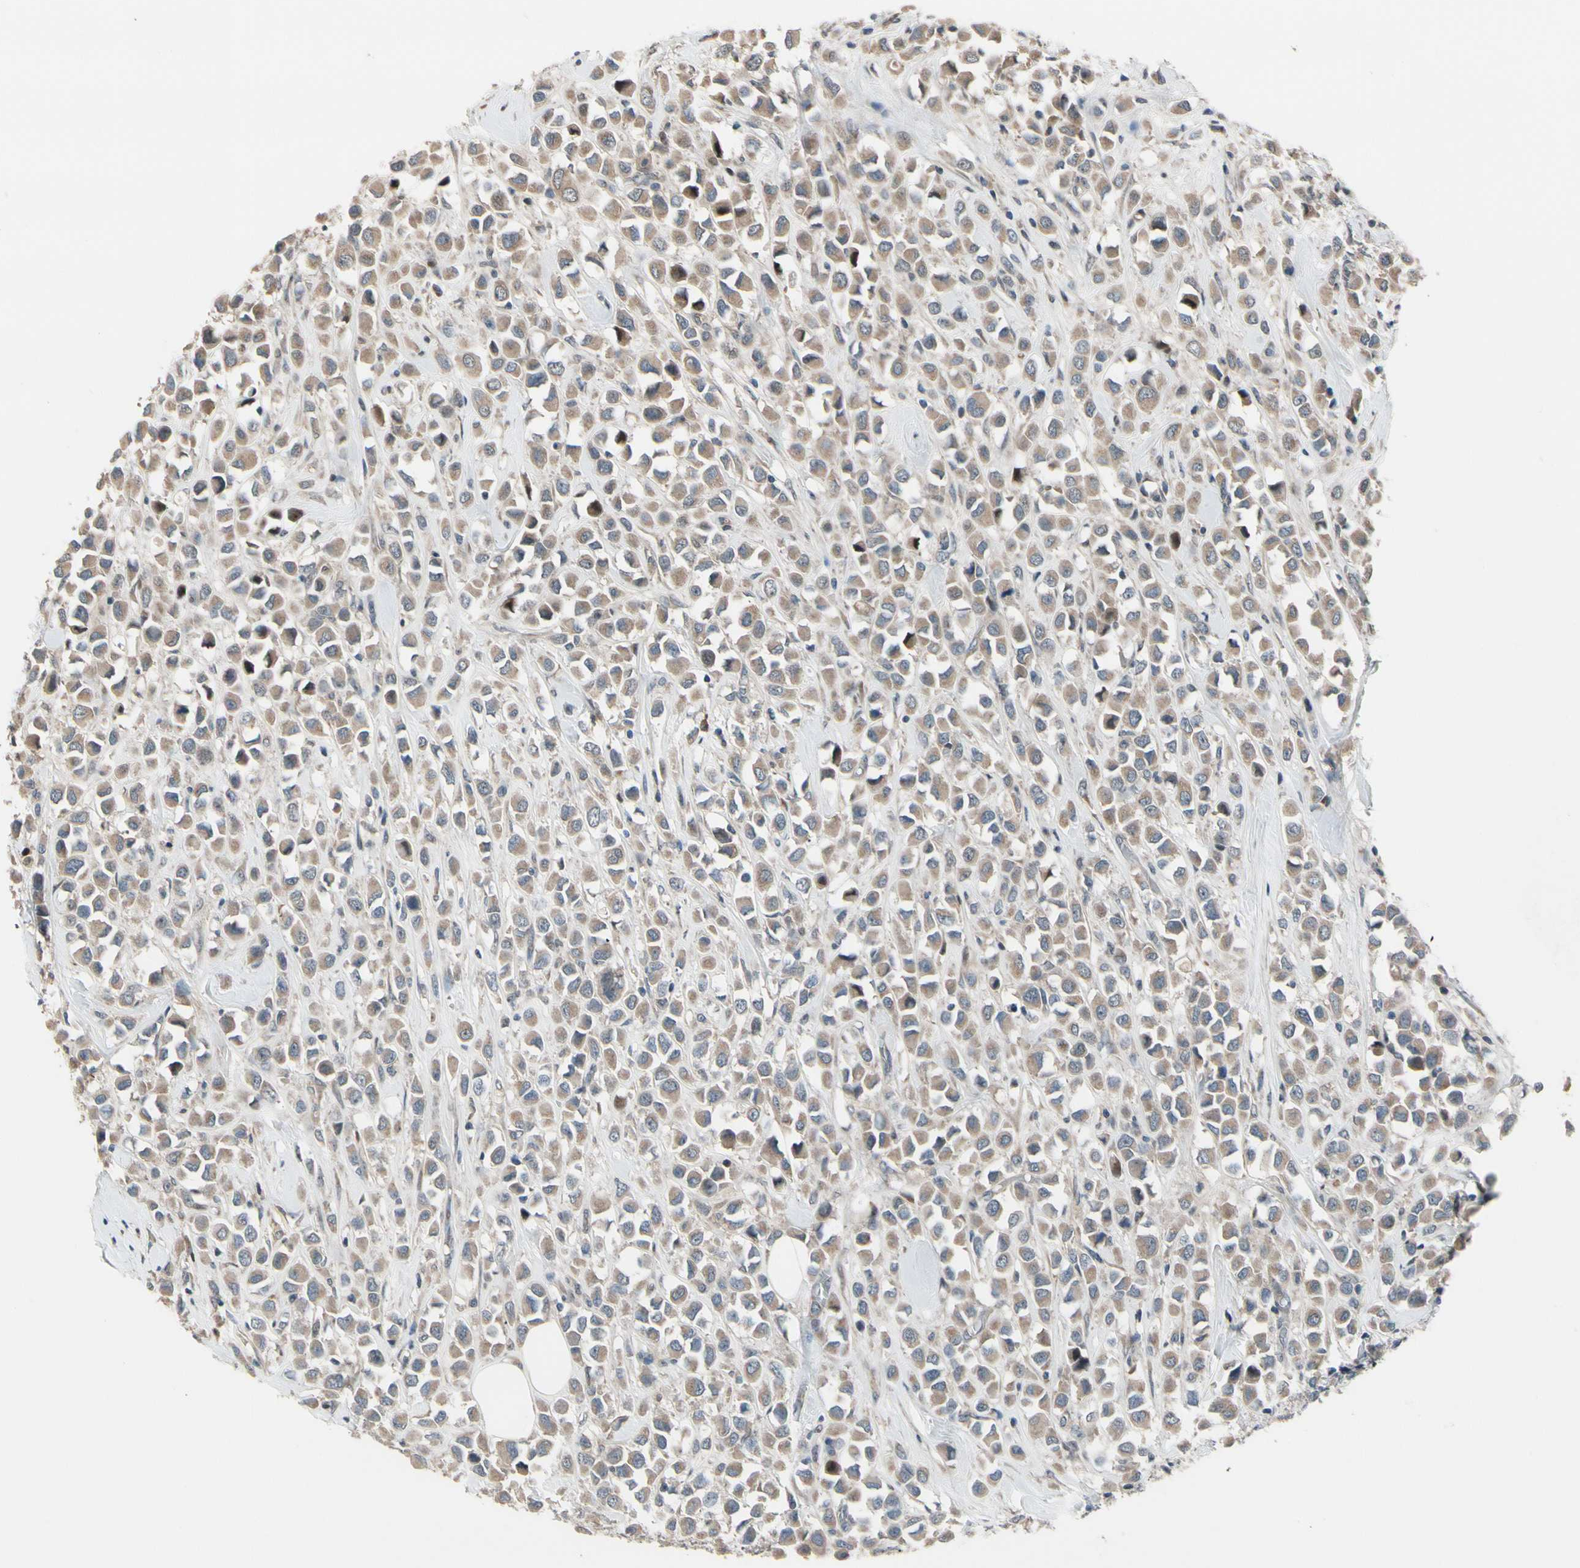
{"staining": {"intensity": "weak", "quantity": ">75%", "location": "cytoplasmic/membranous"}, "tissue": "breast cancer", "cell_type": "Tumor cells", "image_type": "cancer", "snomed": [{"axis": "morphology", "description": "Duct carcinoma"}, {"axis": "topography", "description": "Breast"}], "caption": "Protein analysis of invasive ductal carcinoma (breast) tissue displays weak cytoplasmic/membranous staining in about >75% of tumor cells.", "gene": "SNX29", "patient": {"sex": "female", "age": 61}}